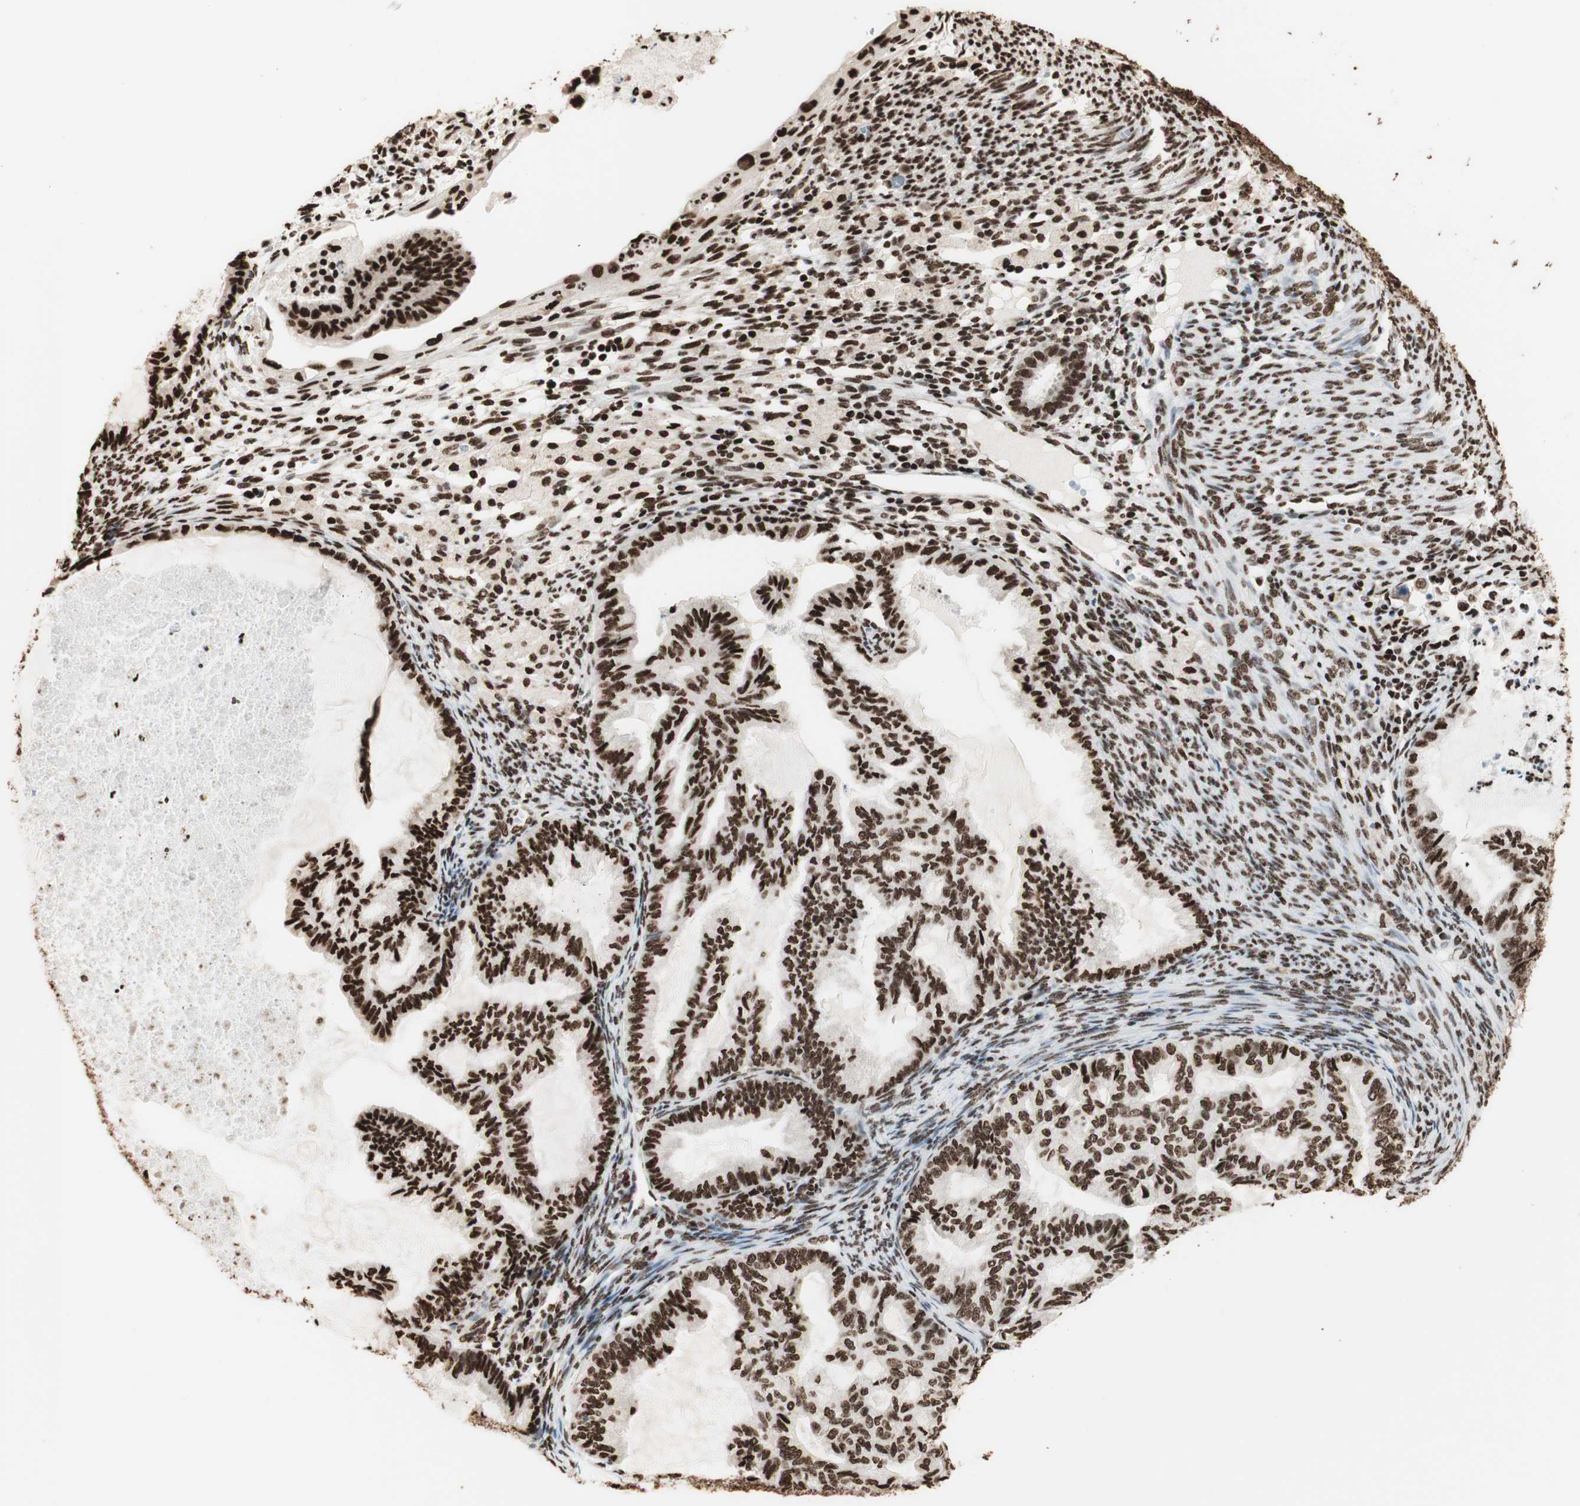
{"staining": {"intensity": "strong", "quantity": ">75%", "location": "nuclear"}, "tissue": "cervical cancer", "cell_type": "Tumor cells", "image_type": "cancer", "snomed": [{"axis": "morphology", "description": "Normal tissue, NOS"}, {"axis": "morphology", "description": "Adenocarcinoma, NOS"}, {"axis": "topography", "description": "Cervix"}, {"axis": "topography", "description": "Endometrium"}], "caption": "A photomicrograph of cervical cancer stained for a protein reveals strong nuclear brown staining in tumor cells.", "gene": "HNRNPA2B1", "patient": {"sex": "female", "age": 86}}